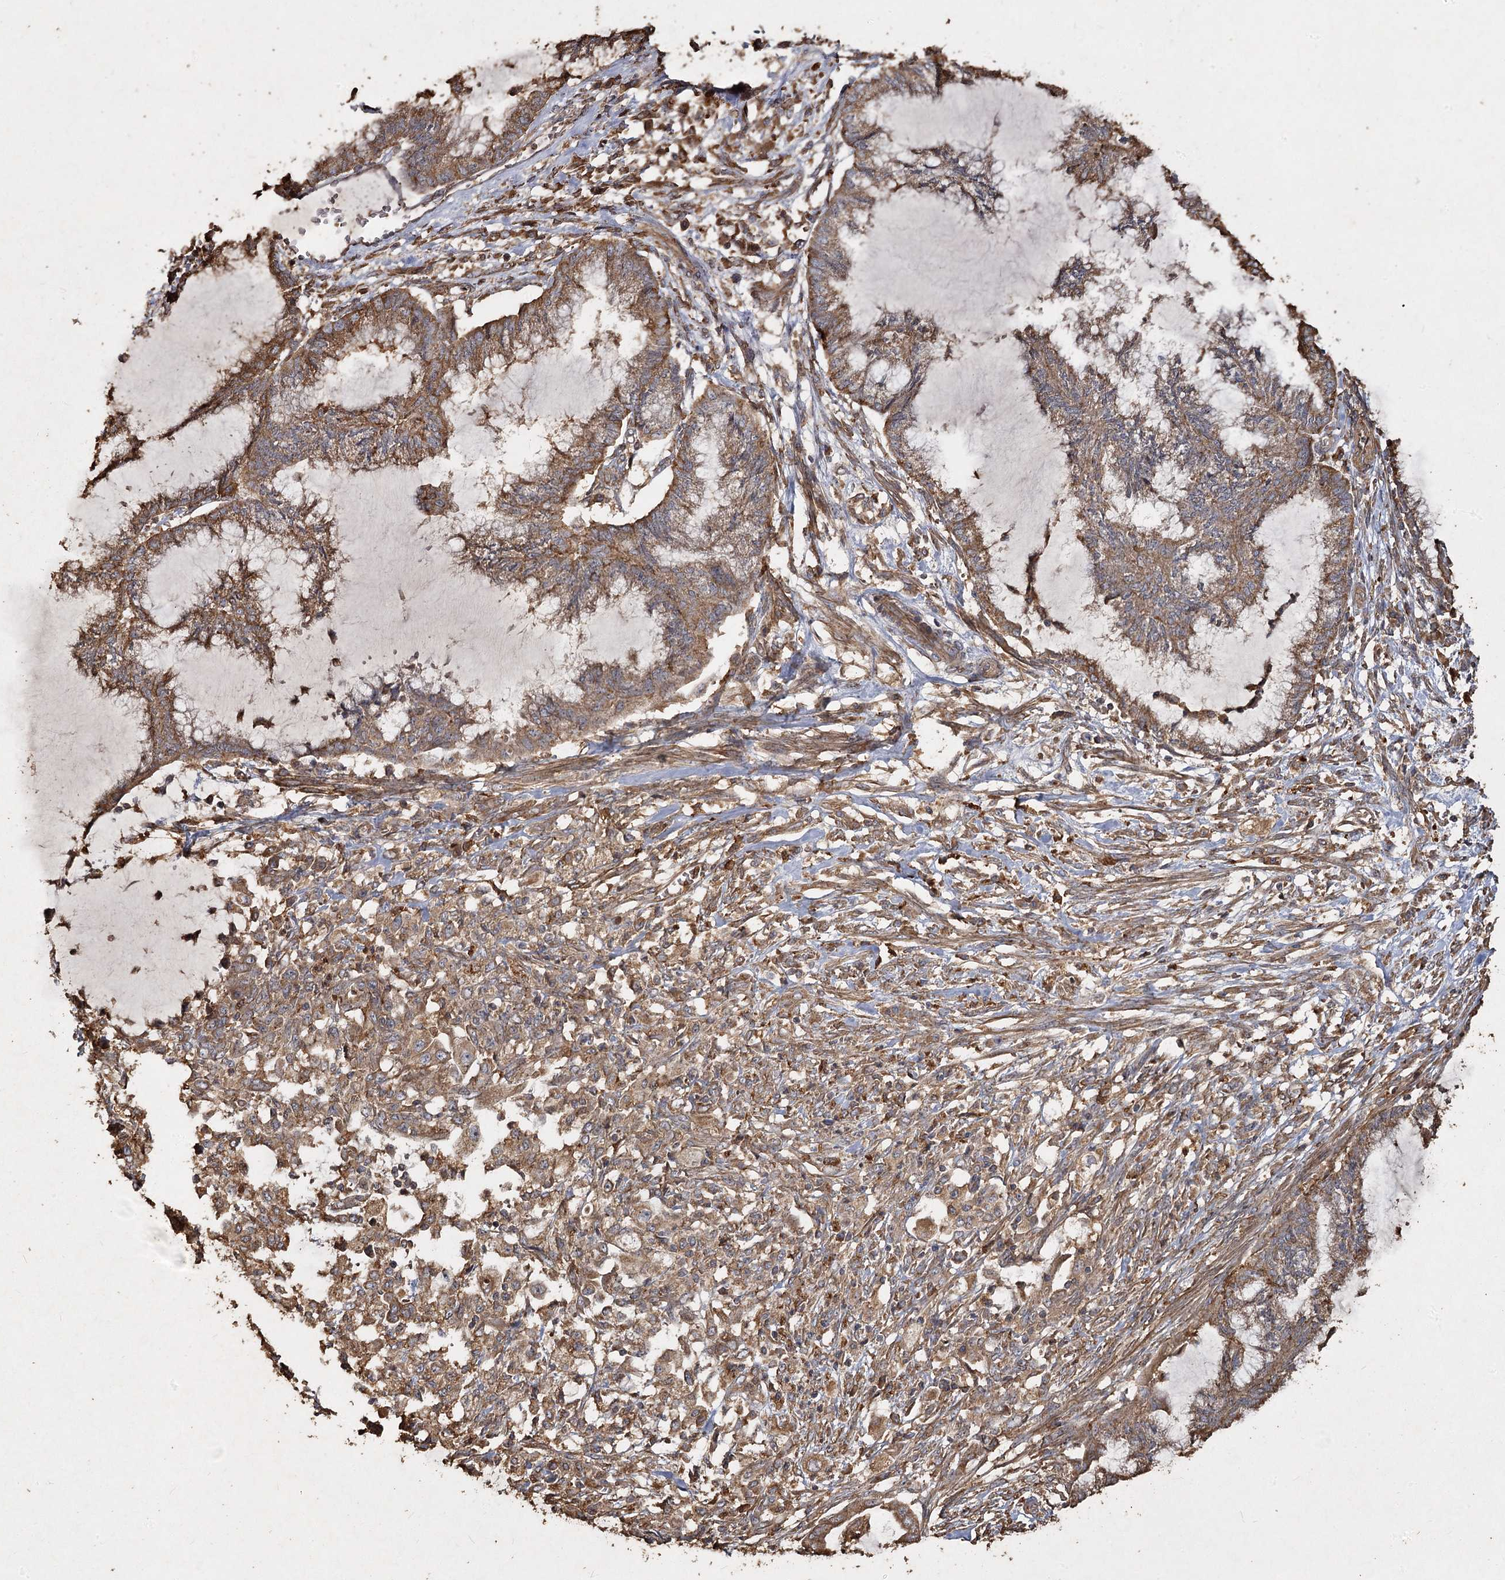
{"staining": {"intensity": "moderate", "quantity": ">75%", "location": "cytoplasmic/membranous"}, "tissue": "endometrial cancer", "cell_type": "Tumor cells", "image_type": "cancer", "snomed": [{"axis": "morphology", "description": "Adenocarcinoma, NOS"}, {"axis": "topography", "description": "Endometrium"}], "caption": "This is a micrograph of IHC staining of endometrial adenocarcinoma, which shows moderate positivity in the cytoplasmic/membranous of tumor cells.", "gene": "PIK3C2A", "patient": {"sex": "female", "age": 86}}